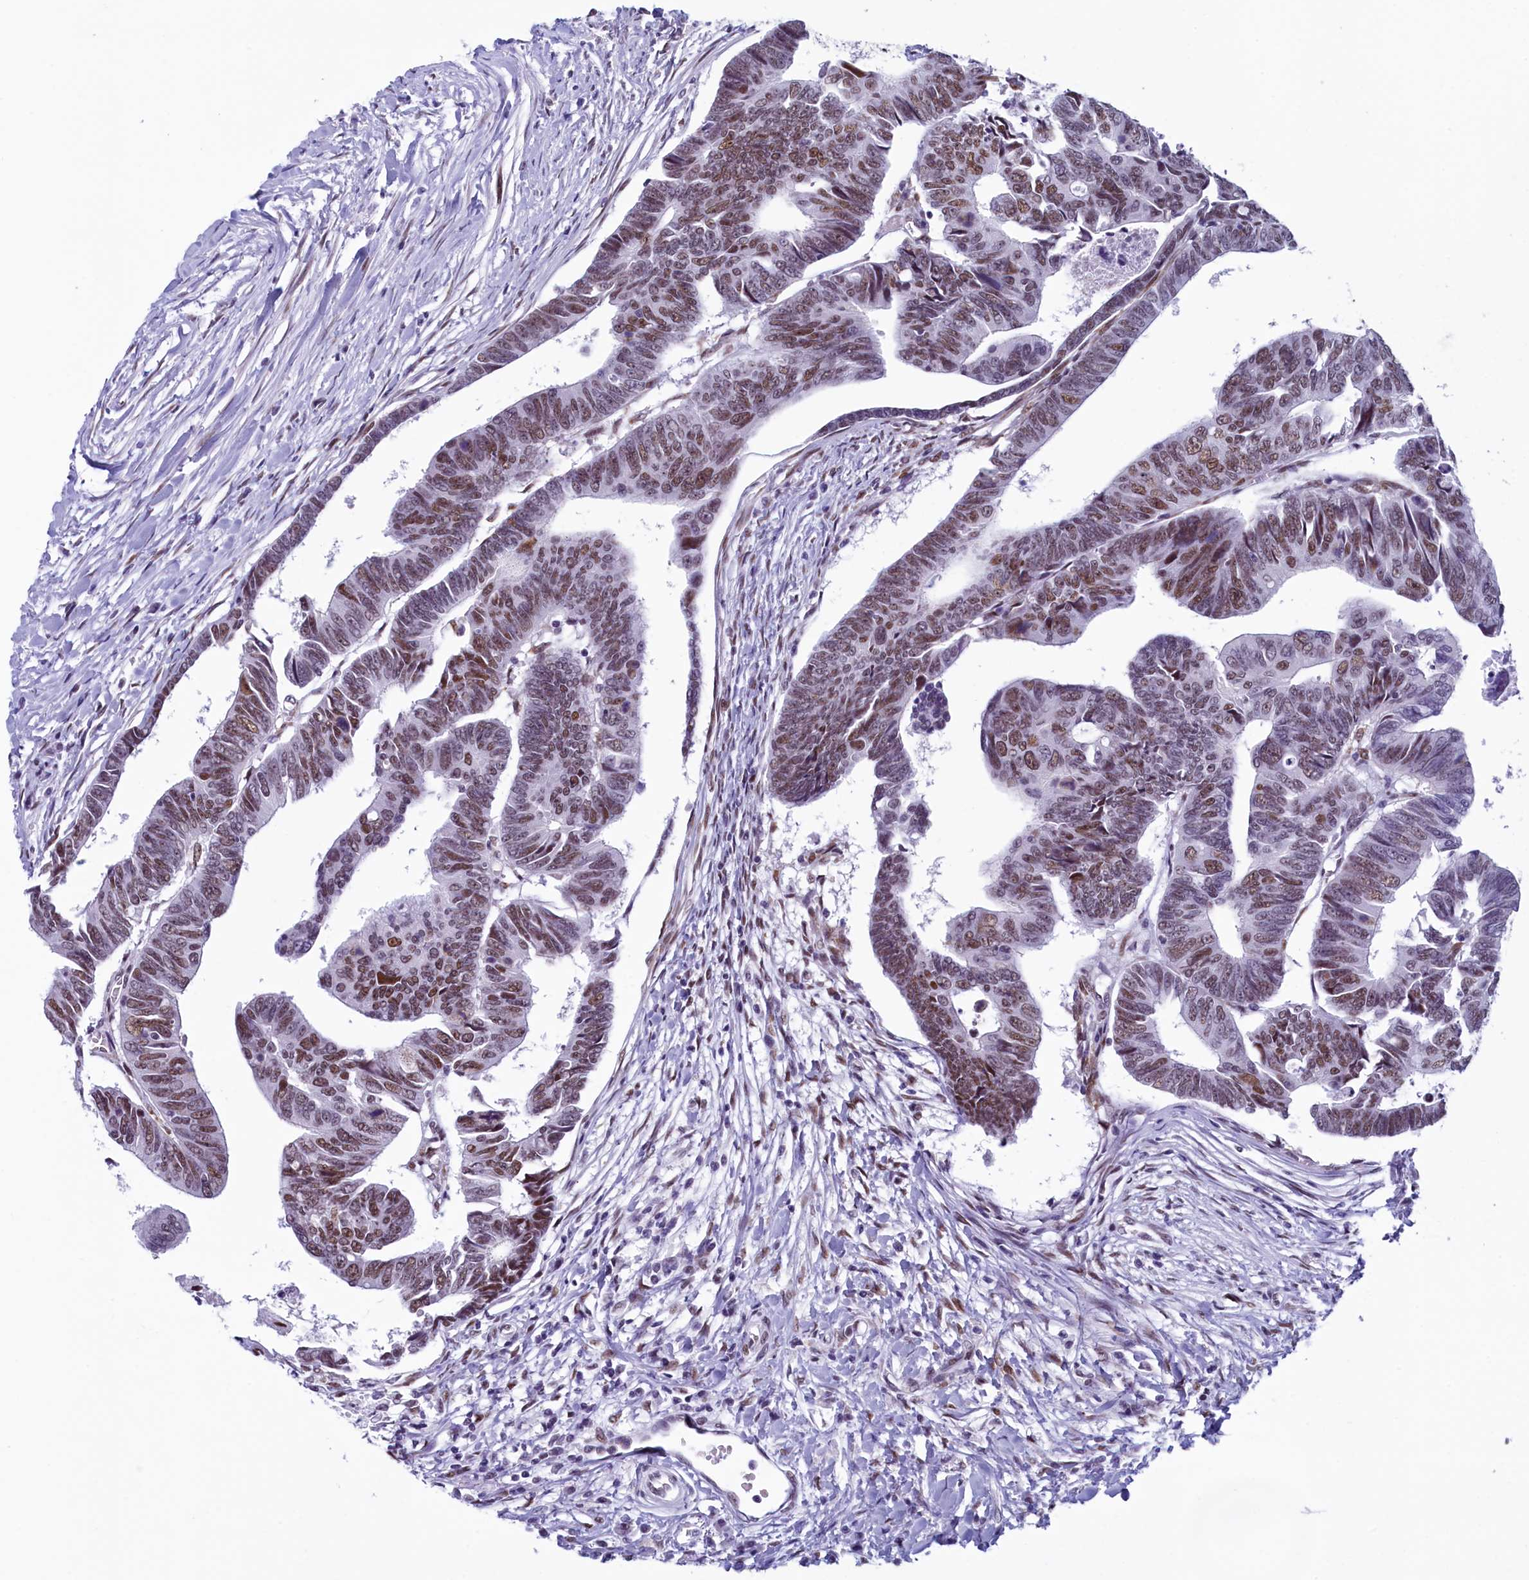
{"staining": {"intensity": "moderate", "quantity": ">75%", "location": "nuclear"}, "tissue": "colorectal cancer", "cell_type": "Tumor cells", "image_type": "cancer", "snomed": [{"axis": "morphology", "description": "Adenocarcinoma, NOS"}, {"axis": "topography", "description": "Rectum"}], "caption": "The histopathology image shows immunohistochemical staining of adenocarcinoma (colorectal). There is moderate nuclear staining is present in approximately >75% of tumor cells.", "gene": "SUGP2", "patient": {"sex": "female", "age": 65}}